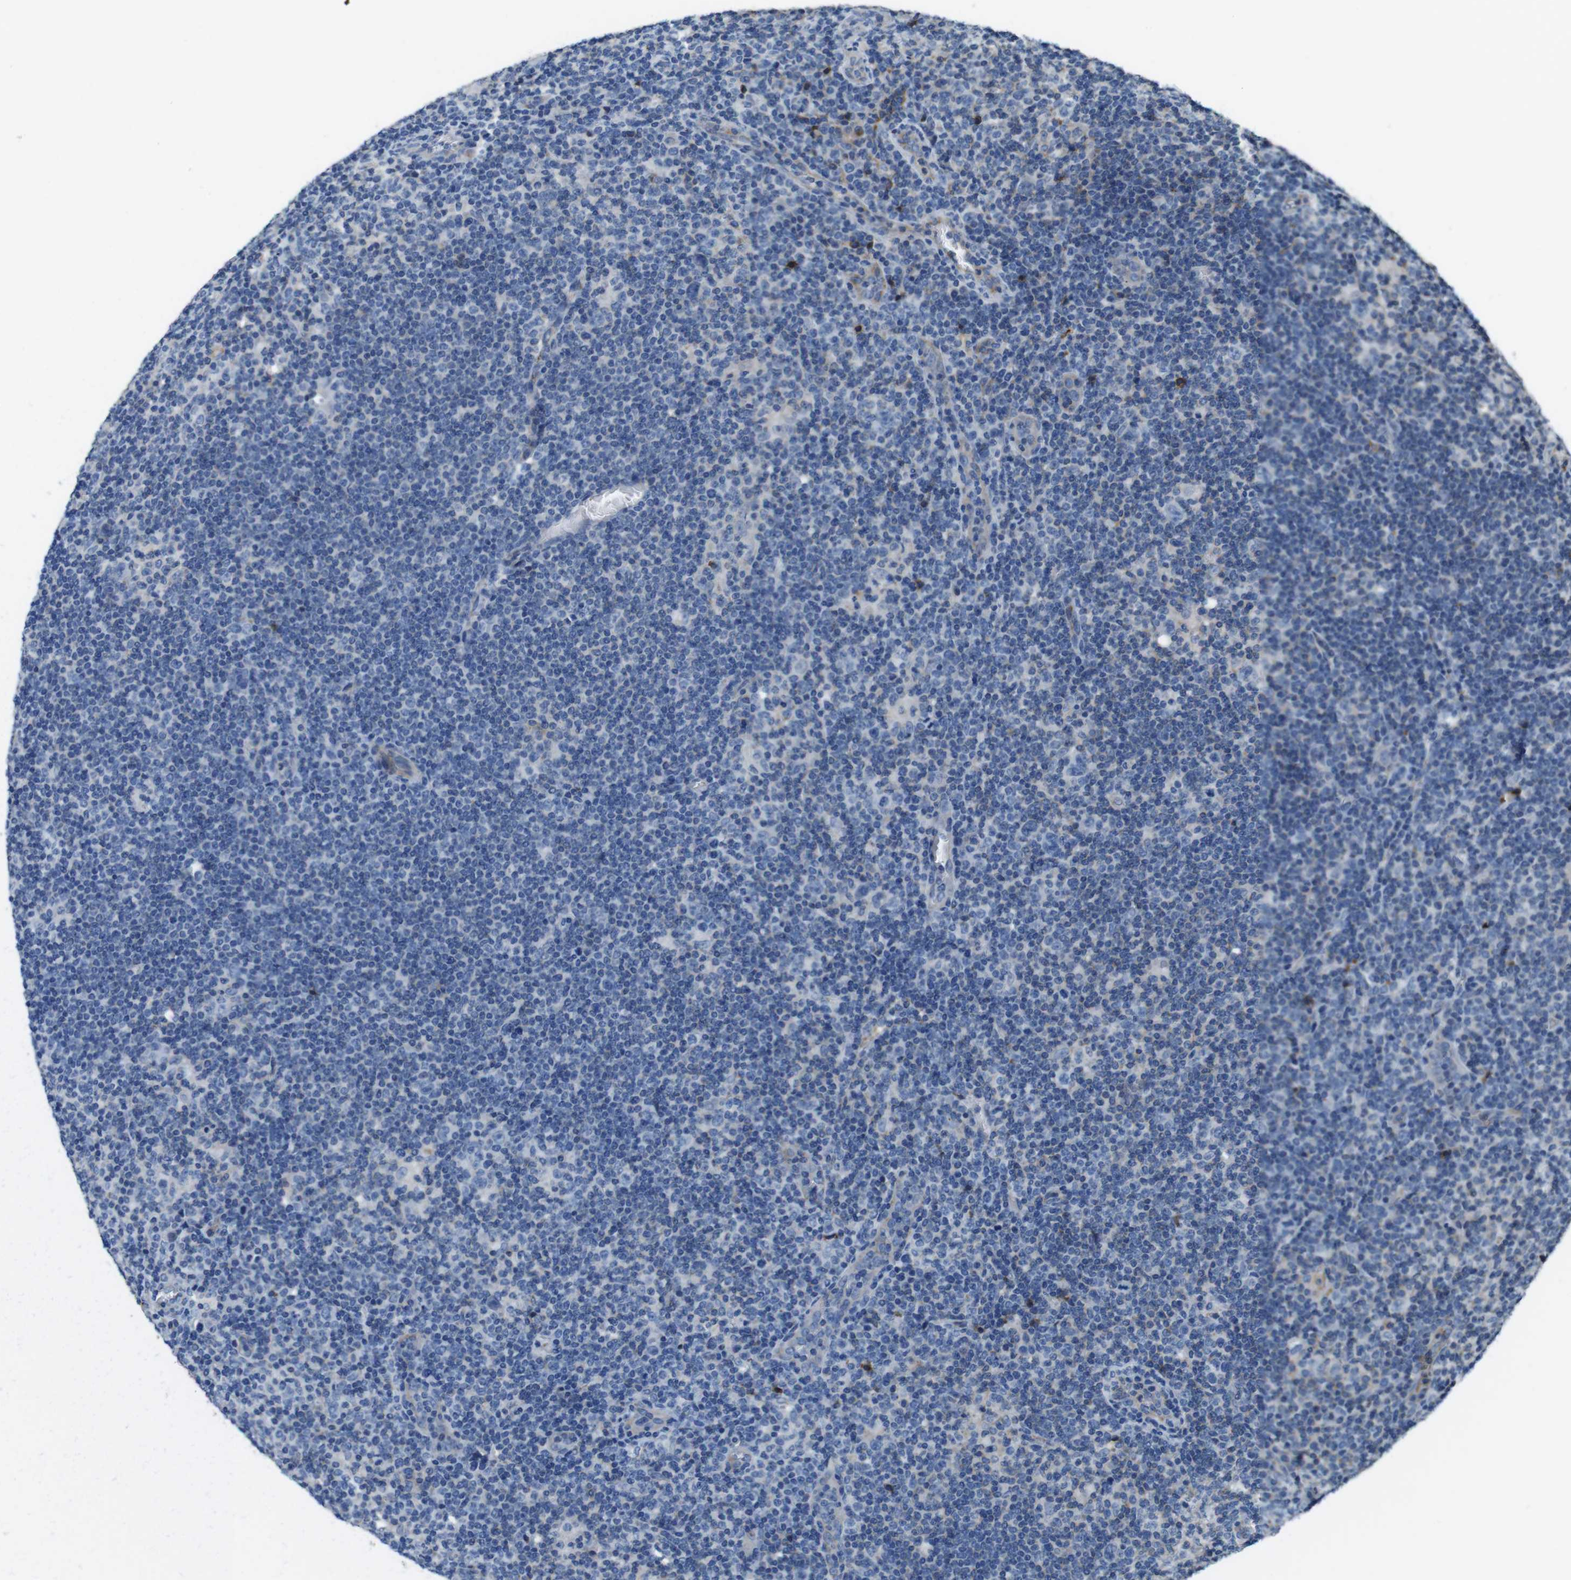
{"staining": {"intensity": "negative", "quantity": "none", "location": "none"}, "tissue": "lymphoma", "cell_type": "Tumor cells", "image_type": "cancer", "snomed": [{"axis": "morphology", "description": "Hodgkin's disease, NOS"}, {"axis": "topography", "description": "Lymph node"}], "caption": "Lymphoma was stained to show a protein in brown. There is no significant expression in tumor cells. (DAB IHC with hematoxylin counter stain).", "gene": "TMPRSS15", "patient": {"sex": "female", "age": 57}}